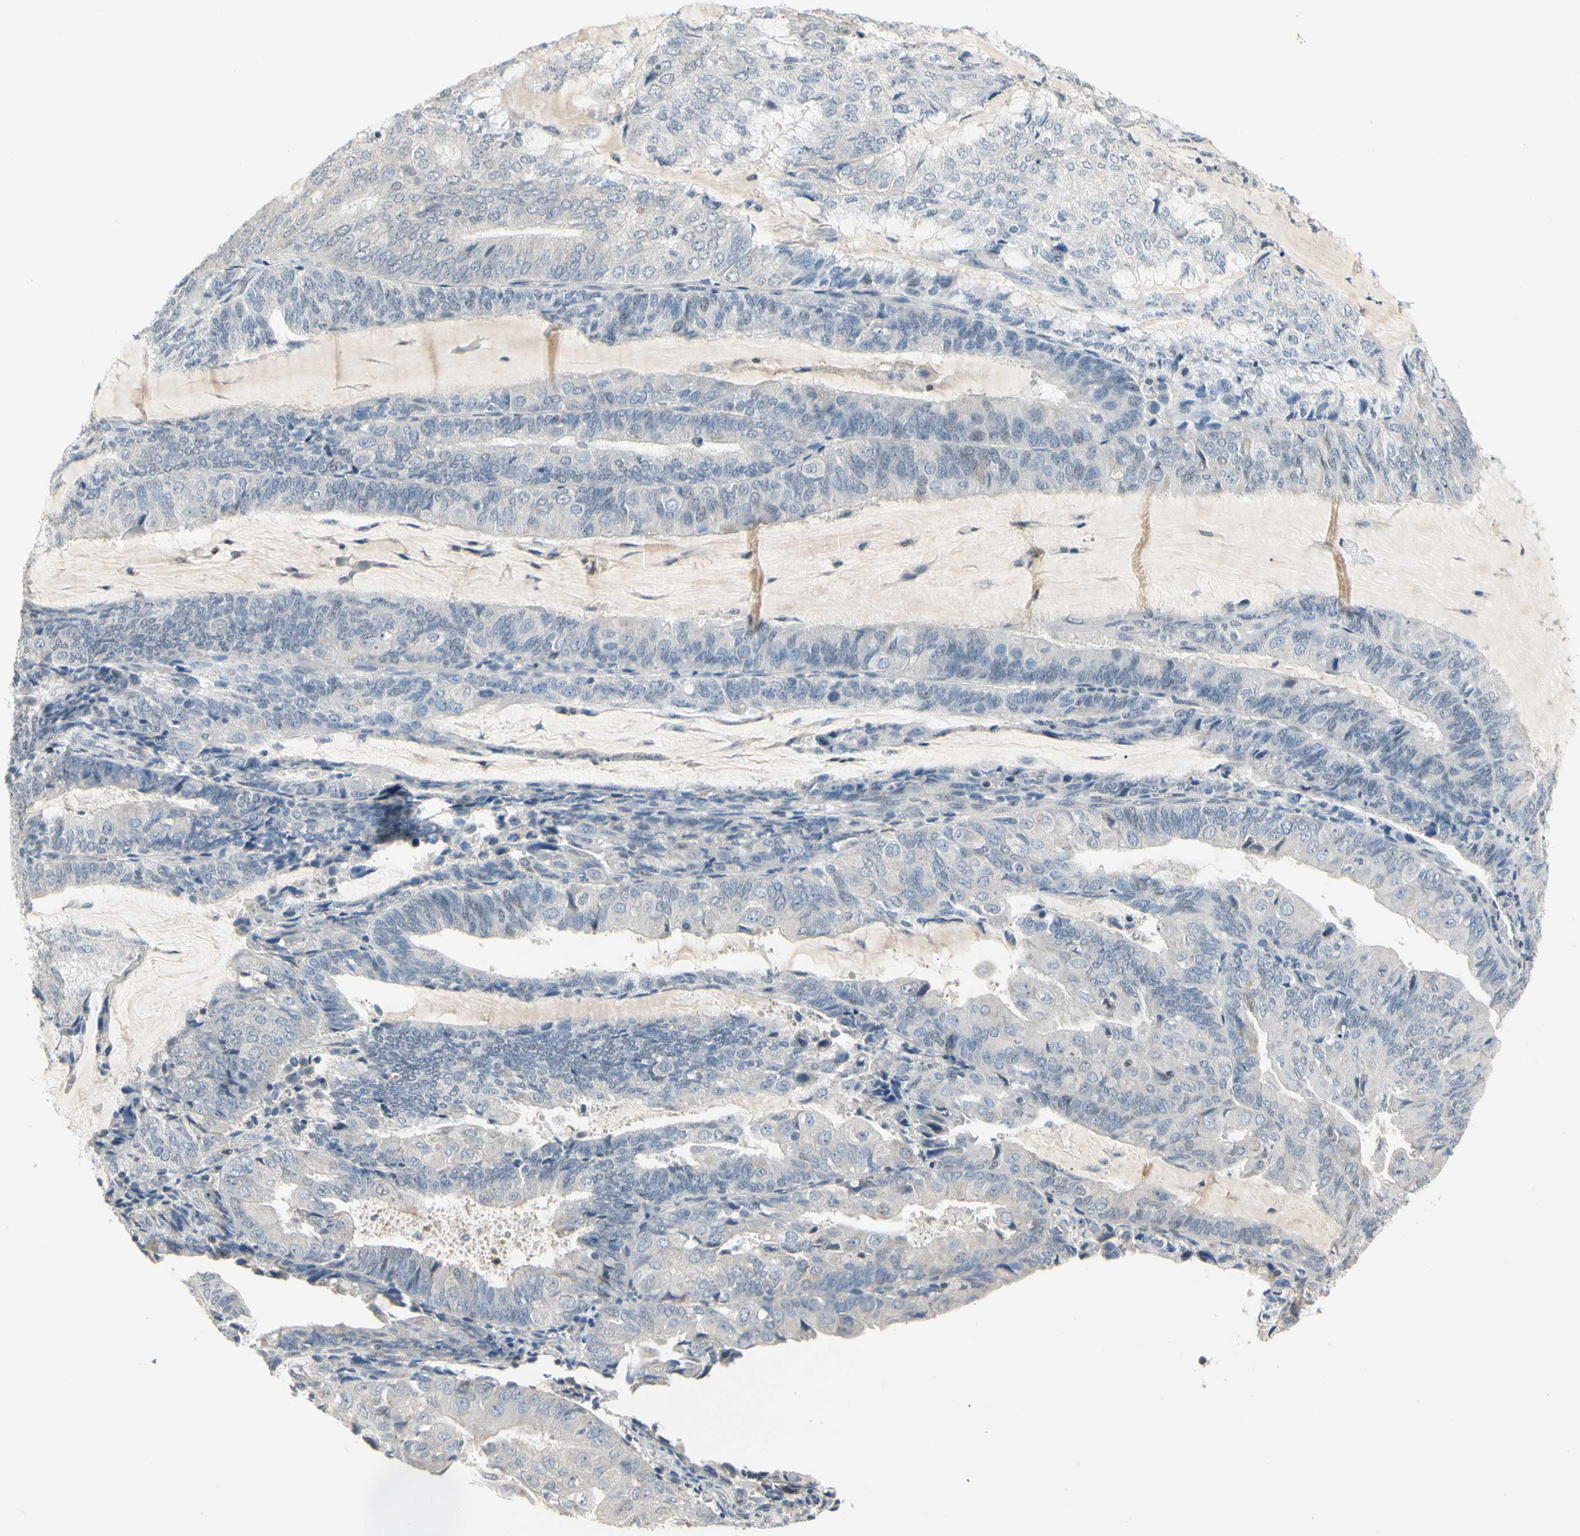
{"staining": {"intensity": "negative", "quantity": "none", "location": "none"}, "tissue": "endometrial cancer", "cell_type": "Tumor cells", "image_type": "cancer", "snomed": [{"axis": "morphology", "description": "Adenocarcinoma, NOS"}, {"axis": "topography", "description": "Endometrium"}], "caption": "This is an immunohistochemistry image of endometrial cancer (adenocarcinoma). There is no positivity in tumor cells.", "gene": "GREM1", "patient": {"sex": "female", "age": 81}}